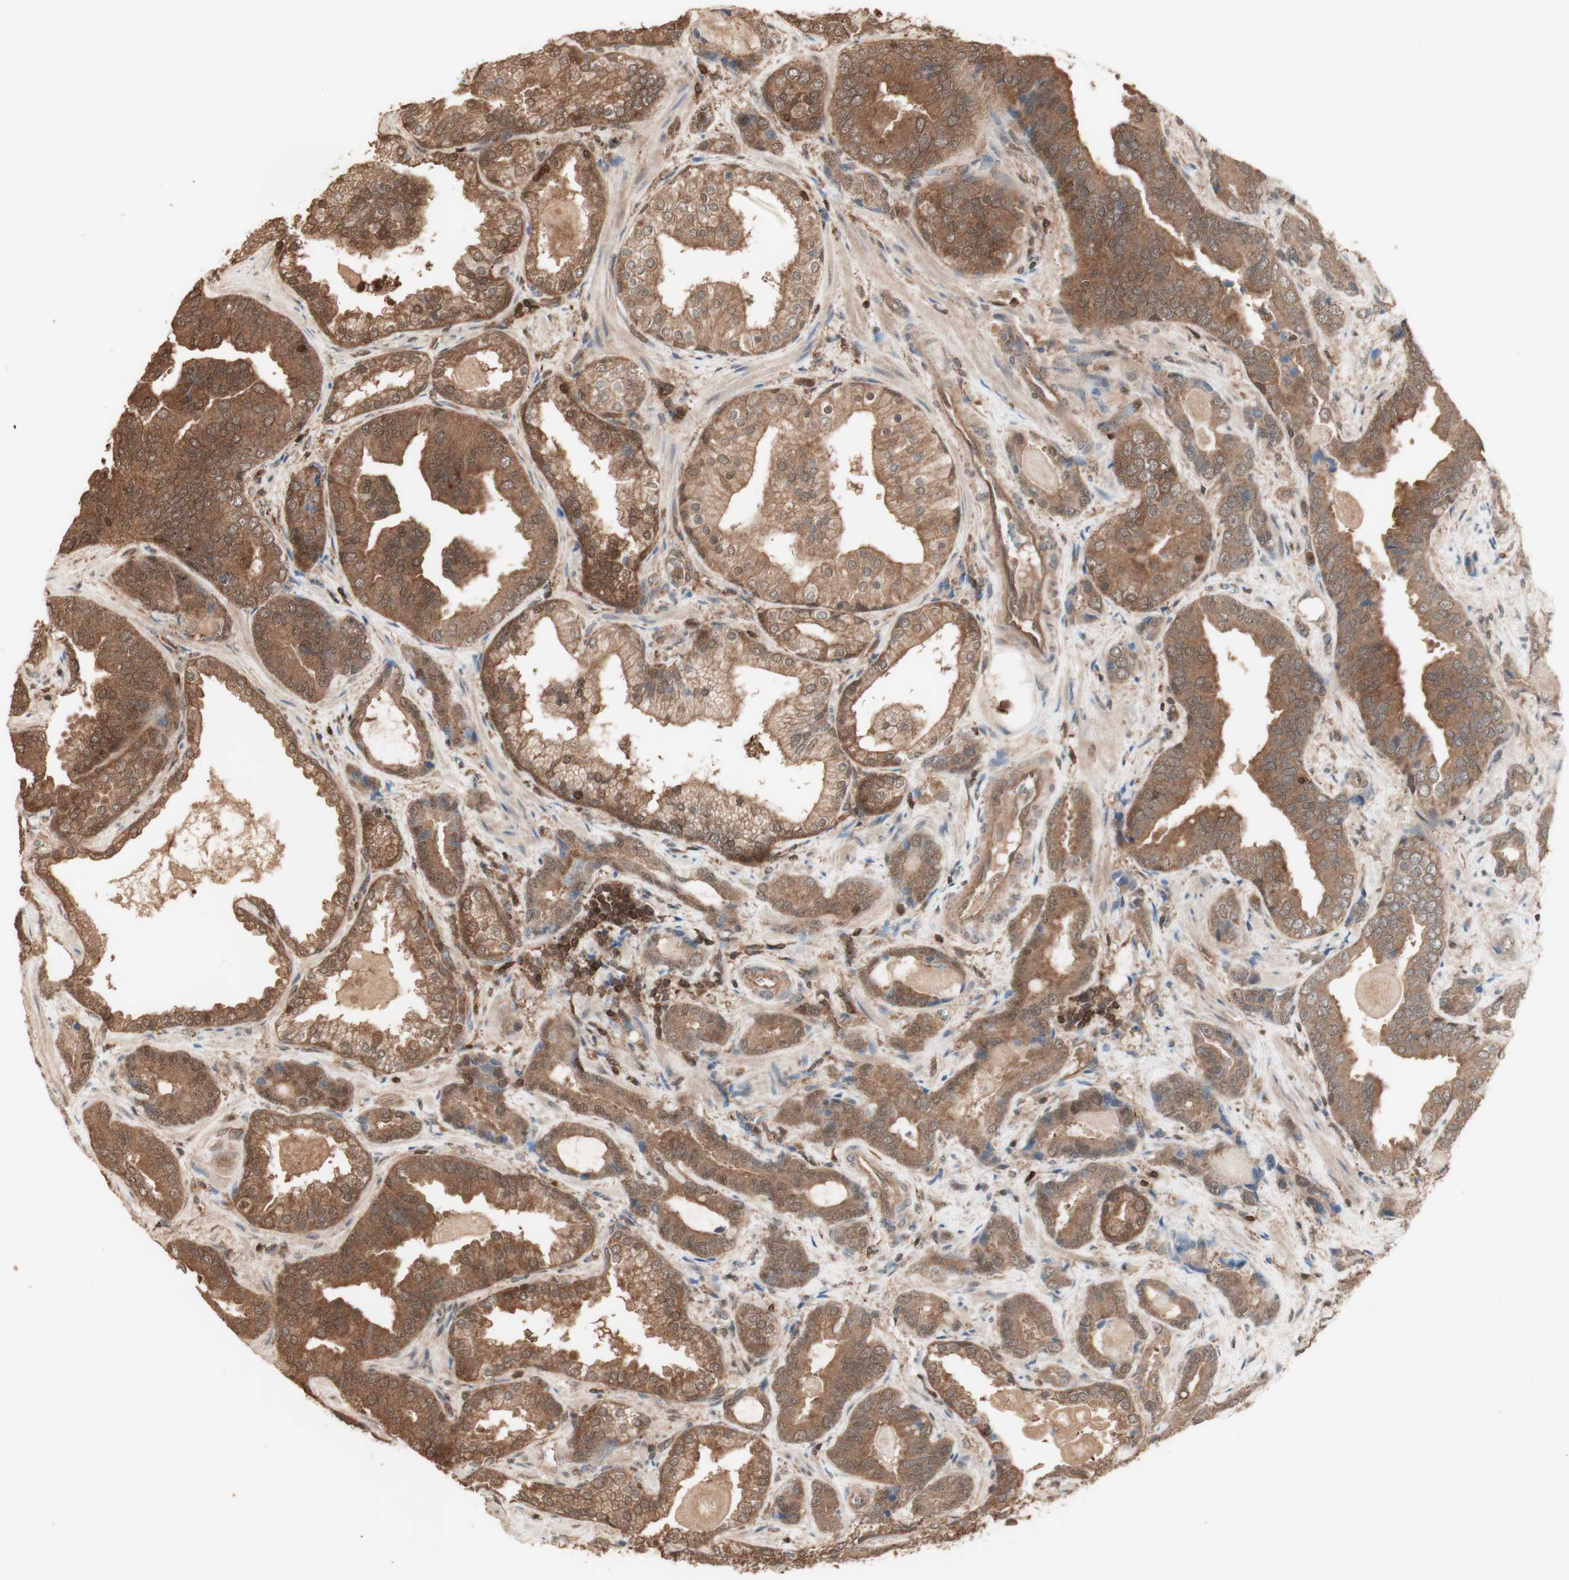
{"staining": {"intensity": "moderate", "quantity": ">75%", "location": "cytoplasmic/membranous,nuclear"}, "tissue": "prostate cancer", "cell_type": "Tumor cells", "image_type": "cancer", "snomed": [{"axis": "morphology", "description": "Adenocarcinoma, Low grade"}, {"axis": "topography", "description": "Prostate"}], "caption": "Immunohistochemistry (DAB) staining of prostate cancer (adenocarcinoma (low-grade)) exhibits moderate cytoplasmic/membranous and nuclear protein expression in about >75% of tumor cells. Nuclei are stained in blue.", "gene": "YWHAB", "patient": {"sex": "male", "age": 60}}